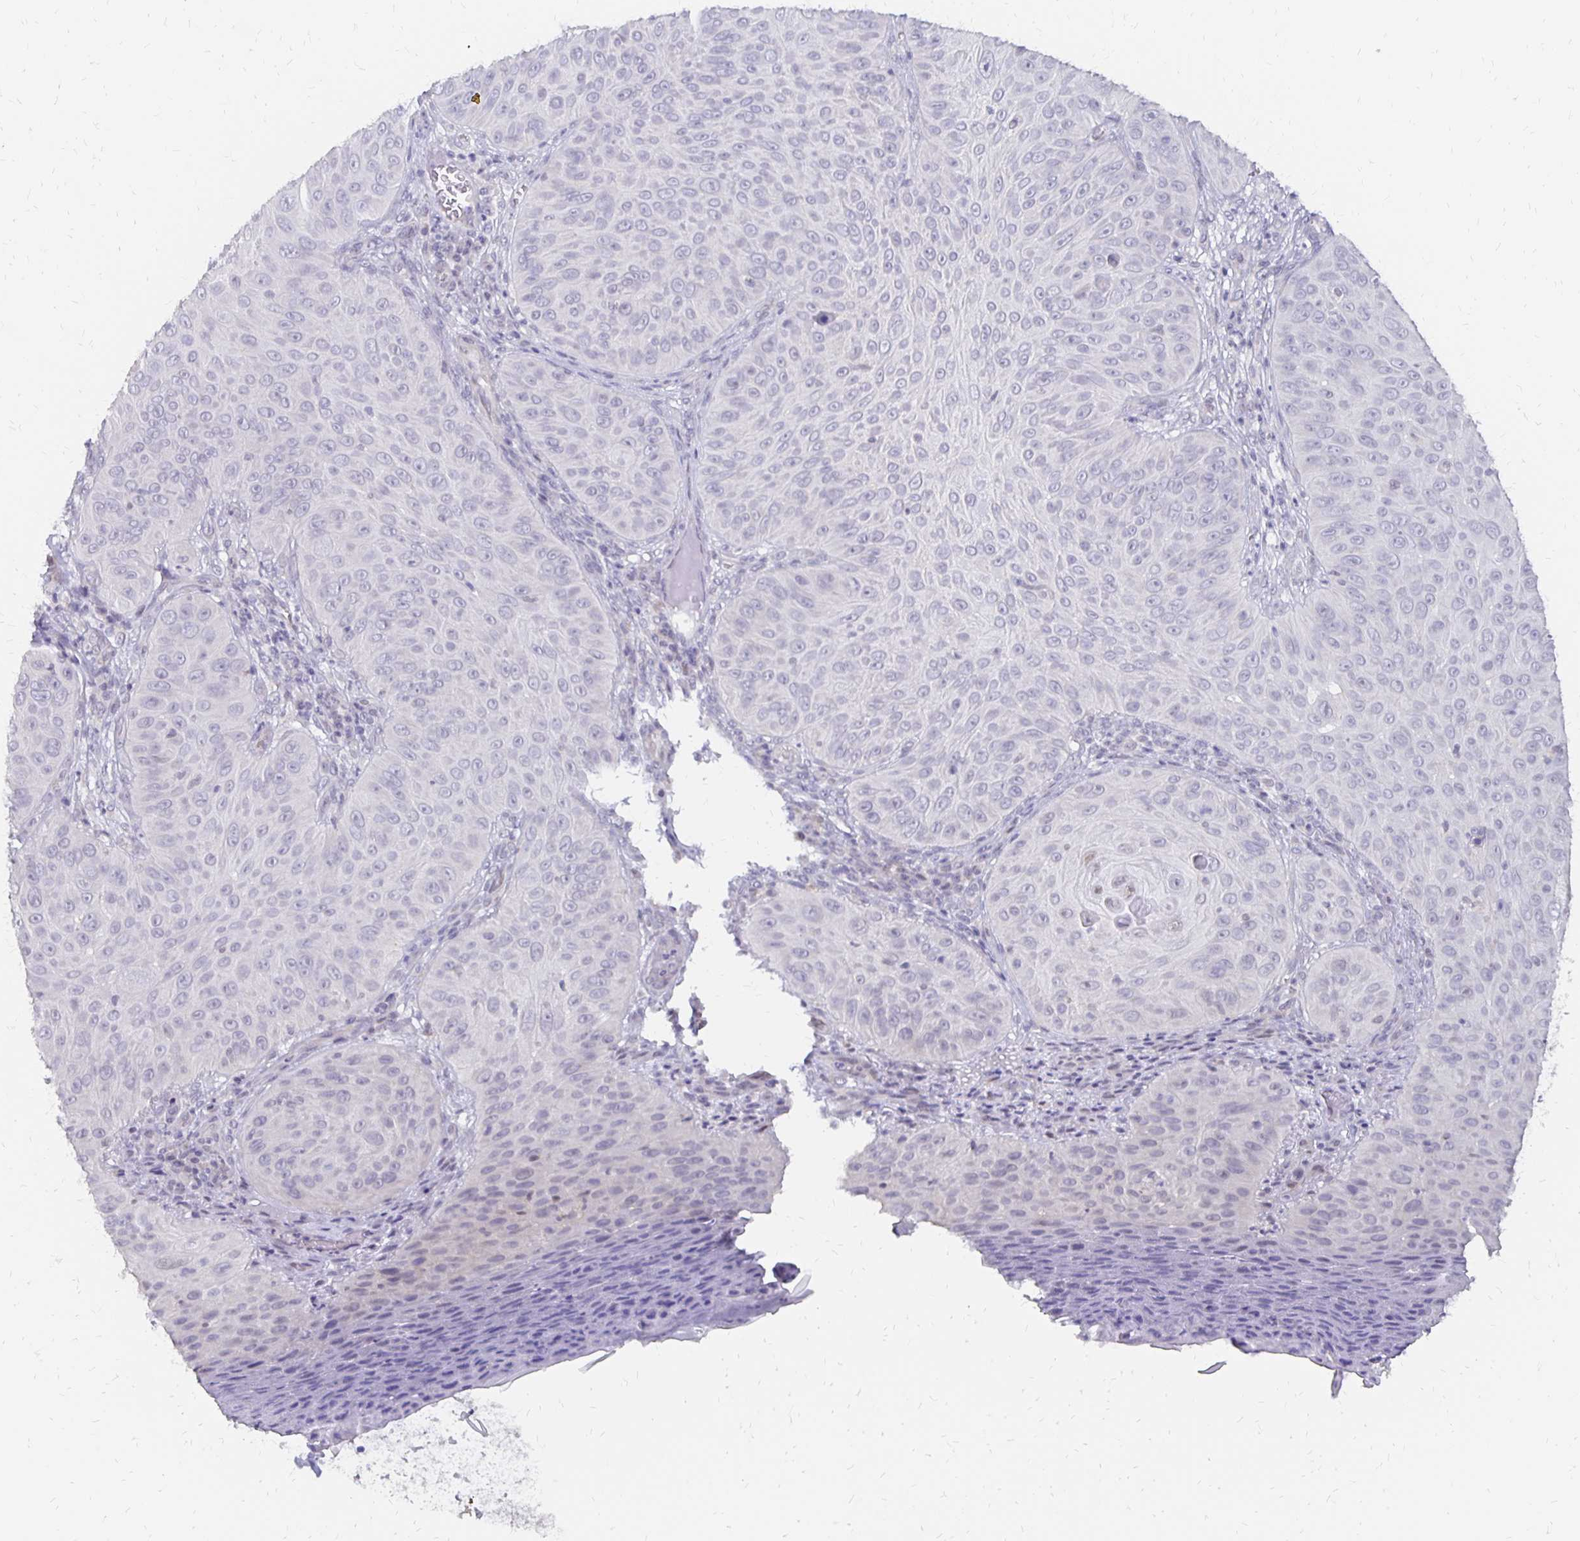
{"staining": {"intensity": "negative", "quantity": "none", "location": "none"}, "tissue": "skin cancer", "cell_type": "Tumor cells", "image_type": "cancer", "snomed": [{"axis": "morphology", "description": "Squamous cell carcinoma, NOS"}, {"axis": "topography", "description": "Skin"}], "caption": "Skin cancer (squamous cell carcinoma) stained for a protein using immunohistochemistry demonstrates no expression tumor cells.", "gene": "ATOSB", "patient": {"sex": "male", "age": 82}}